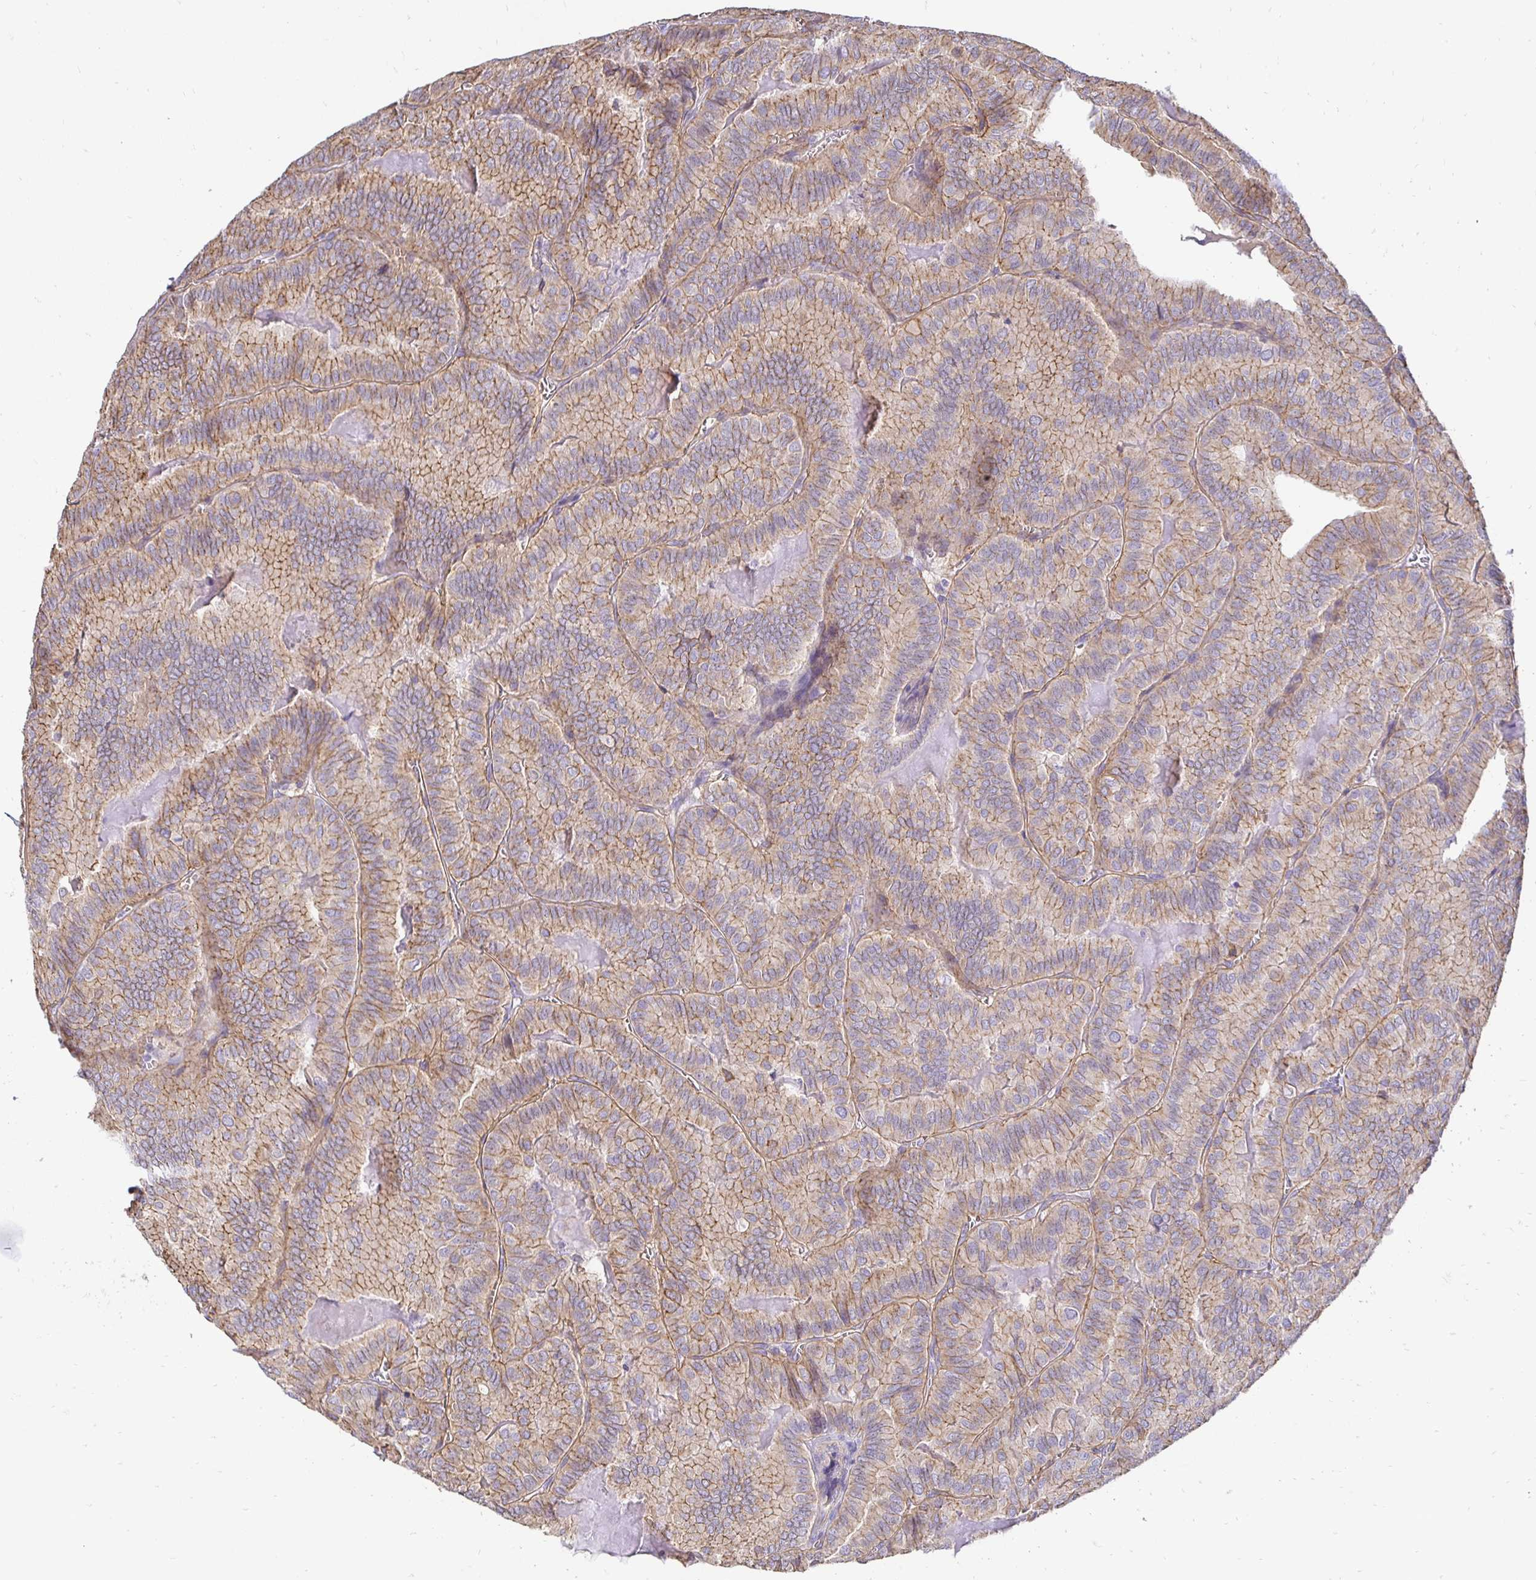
{"staining": {"intensity": "moderate", "quantity": ">75%", "location": "cytoplasmic/membranous"}, "tissue": "thyroid cancer", "cell_type": "Tumor cells", "image_type": "cancer", "snomed": [{"axis": "morphology", "description": "Papillary adenocarcinoma, NOS"}, {"axis": "topography", "description": "Thyroid gland"}], "caption": "A high-resolution image shows immunohistochemistry staining of papillary adenocarcinoma (thyroid), which reveals moderate cytoplasmic/membranous expression in about >75% of tumor cells.", "gene": "SLC9A1", "patient": {"sex": "female", "age": 75}}